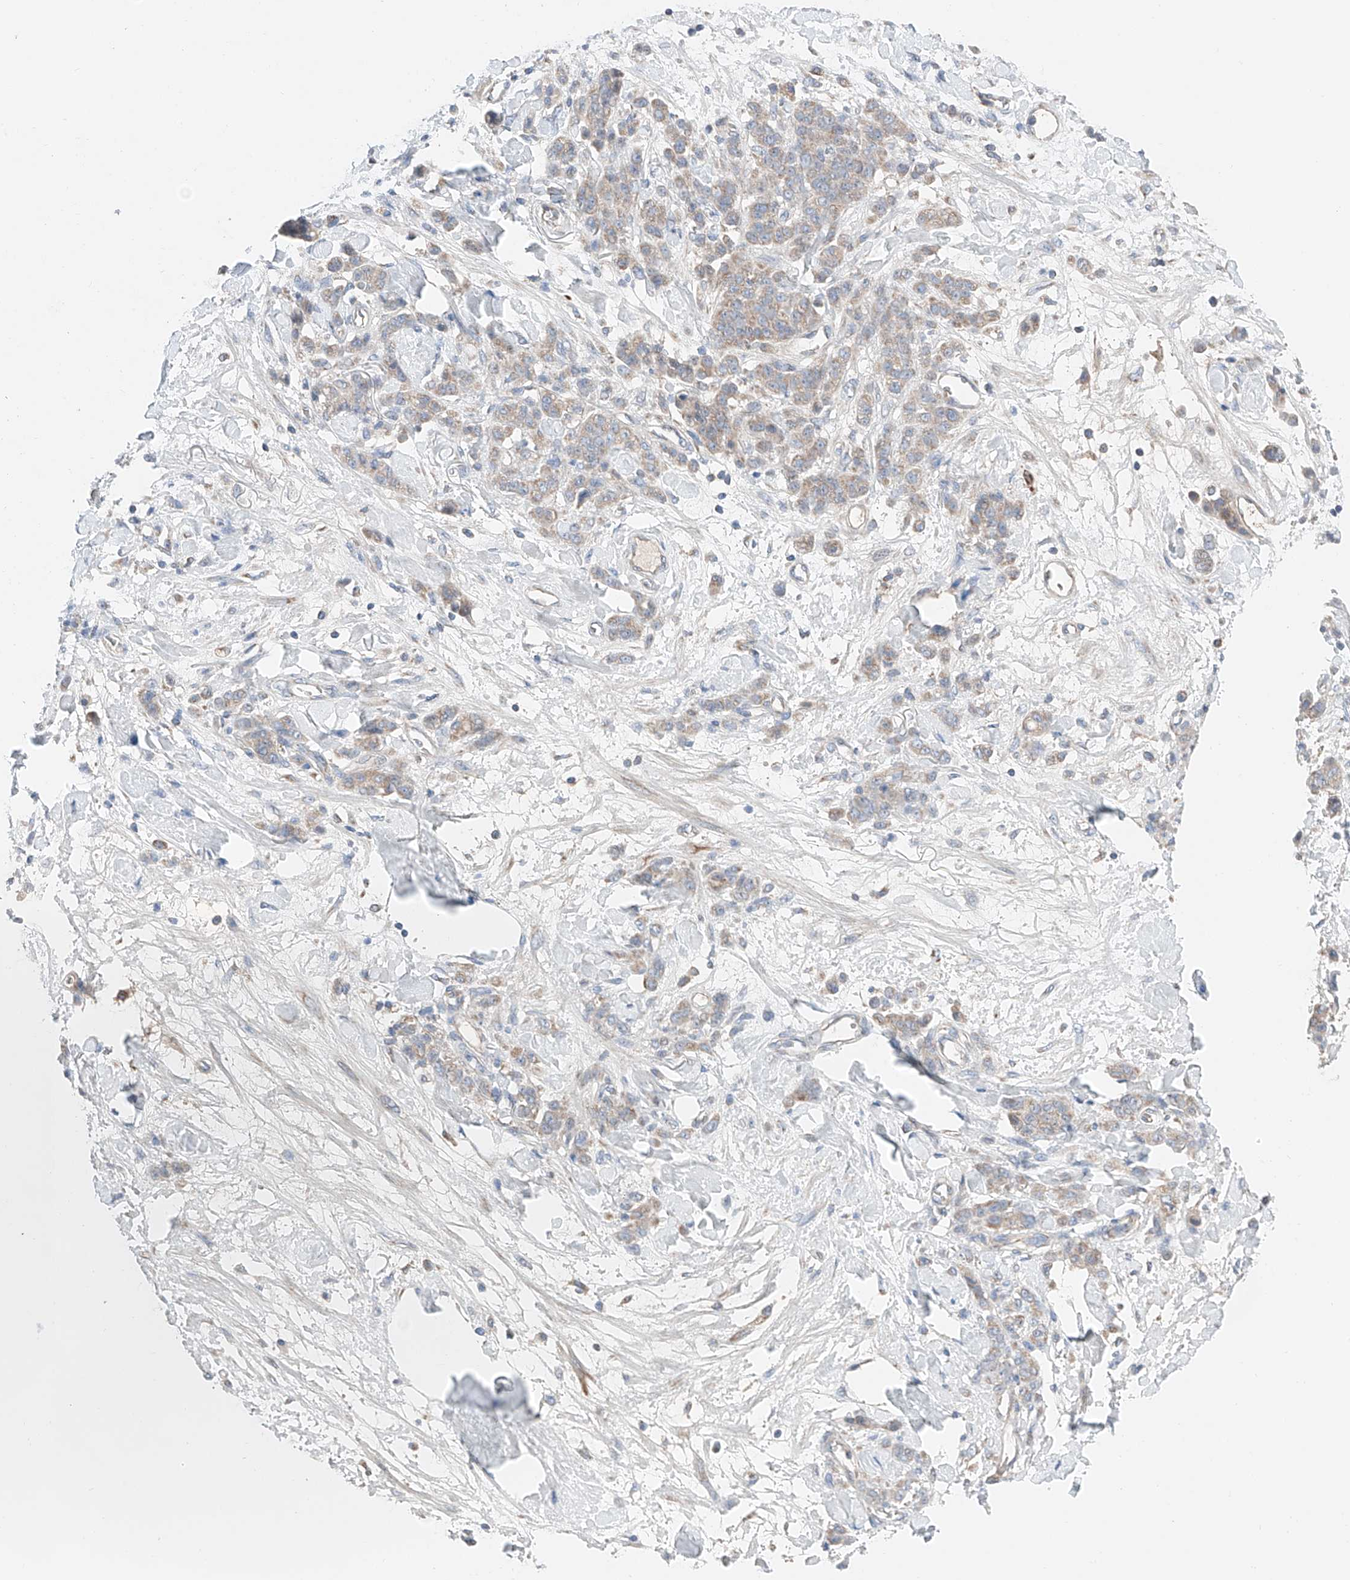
{"staining": {"intensity": "weak", "quantity": "25%-75%", "location": "cytoplasmic/membranous"}, "tissue": "stomach cancer", "cell_type": "Tumor cells", "image_type": "cancer", "snomed": [{"axis": "morphology", "description": "Normal tissue, NOS"}, {"axis": "morphology", "description": "Adenocarcinoma, NOS"}, {"axis": "topography", "description": "Stomach"}], "caption": "Tumor cells show low levels of weak cytoplasmic/membranous expression in approximately 25%-75% of cells in human stomach cancer. (Stains: DAB (3,3'-diaminobenzidine) in brown, nuclei in blue, Microscopy: brightfield microscopy at high magnification).", "gene": "MRAP", "patient": {"sex": "male", "age": 82}}